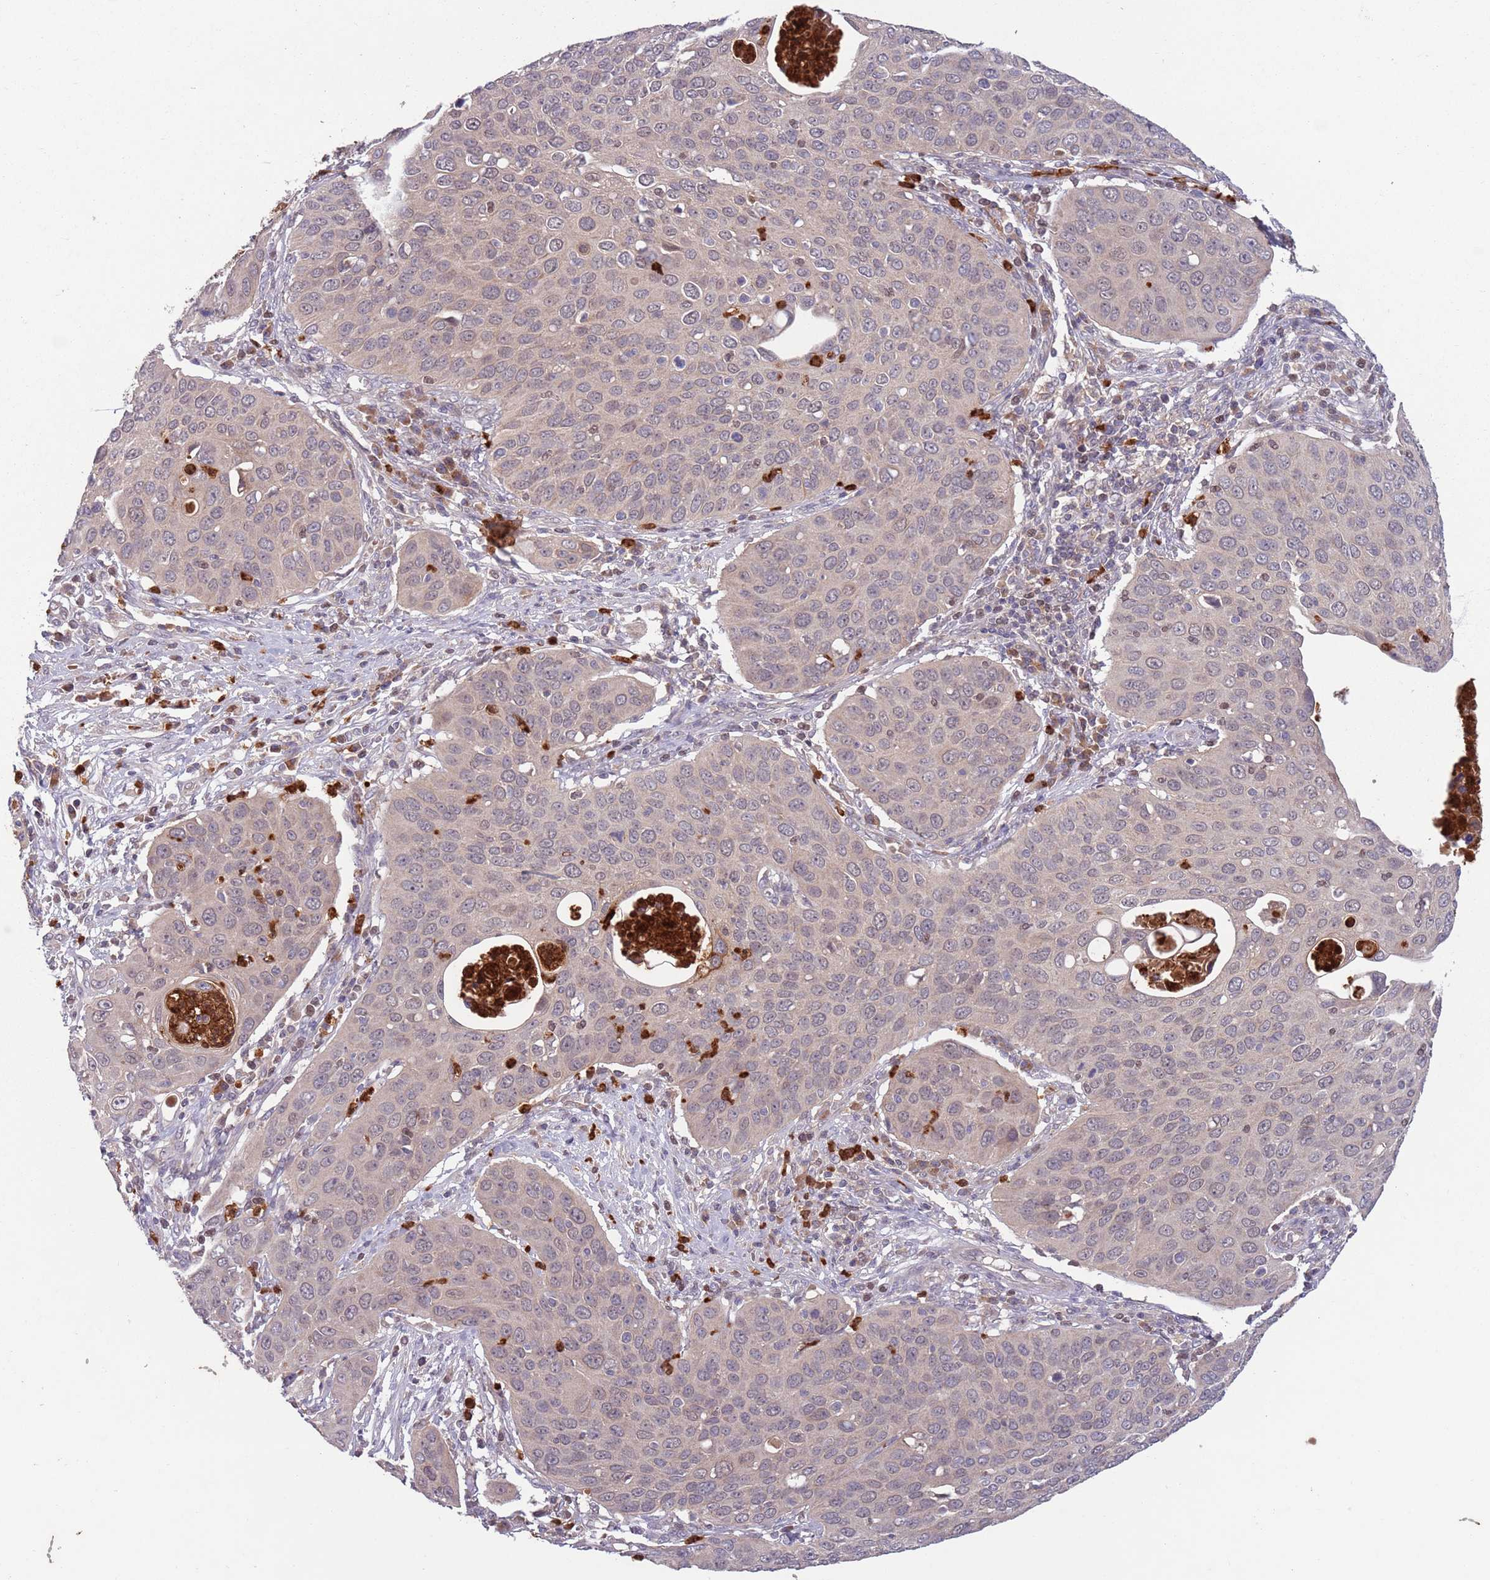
{"staining": {"intensity": "weak", "quantity": "25%-75%", "location": "cytoplasmic/membranous"}, "tissue": "cervical cancer", "cell_type": "Tumor cells", "image_type": "cancer", "snomed": [{"axis": "morphology", "description": "Squamous cell carcinoma, NOS"}, {"axis": "topography", "description": "Cervix"}], "caption": "The histopathology image reveals a brown stain indicating the presence of a protein in the cytoplasmic/membranous of tumor cells in squamous cell carcinoma (cervical). (brown staining indicates protein expression, while blue staining denotes nuclei).", "gene": "TYW1", "patient": {"sex": "female", "age": 36}}